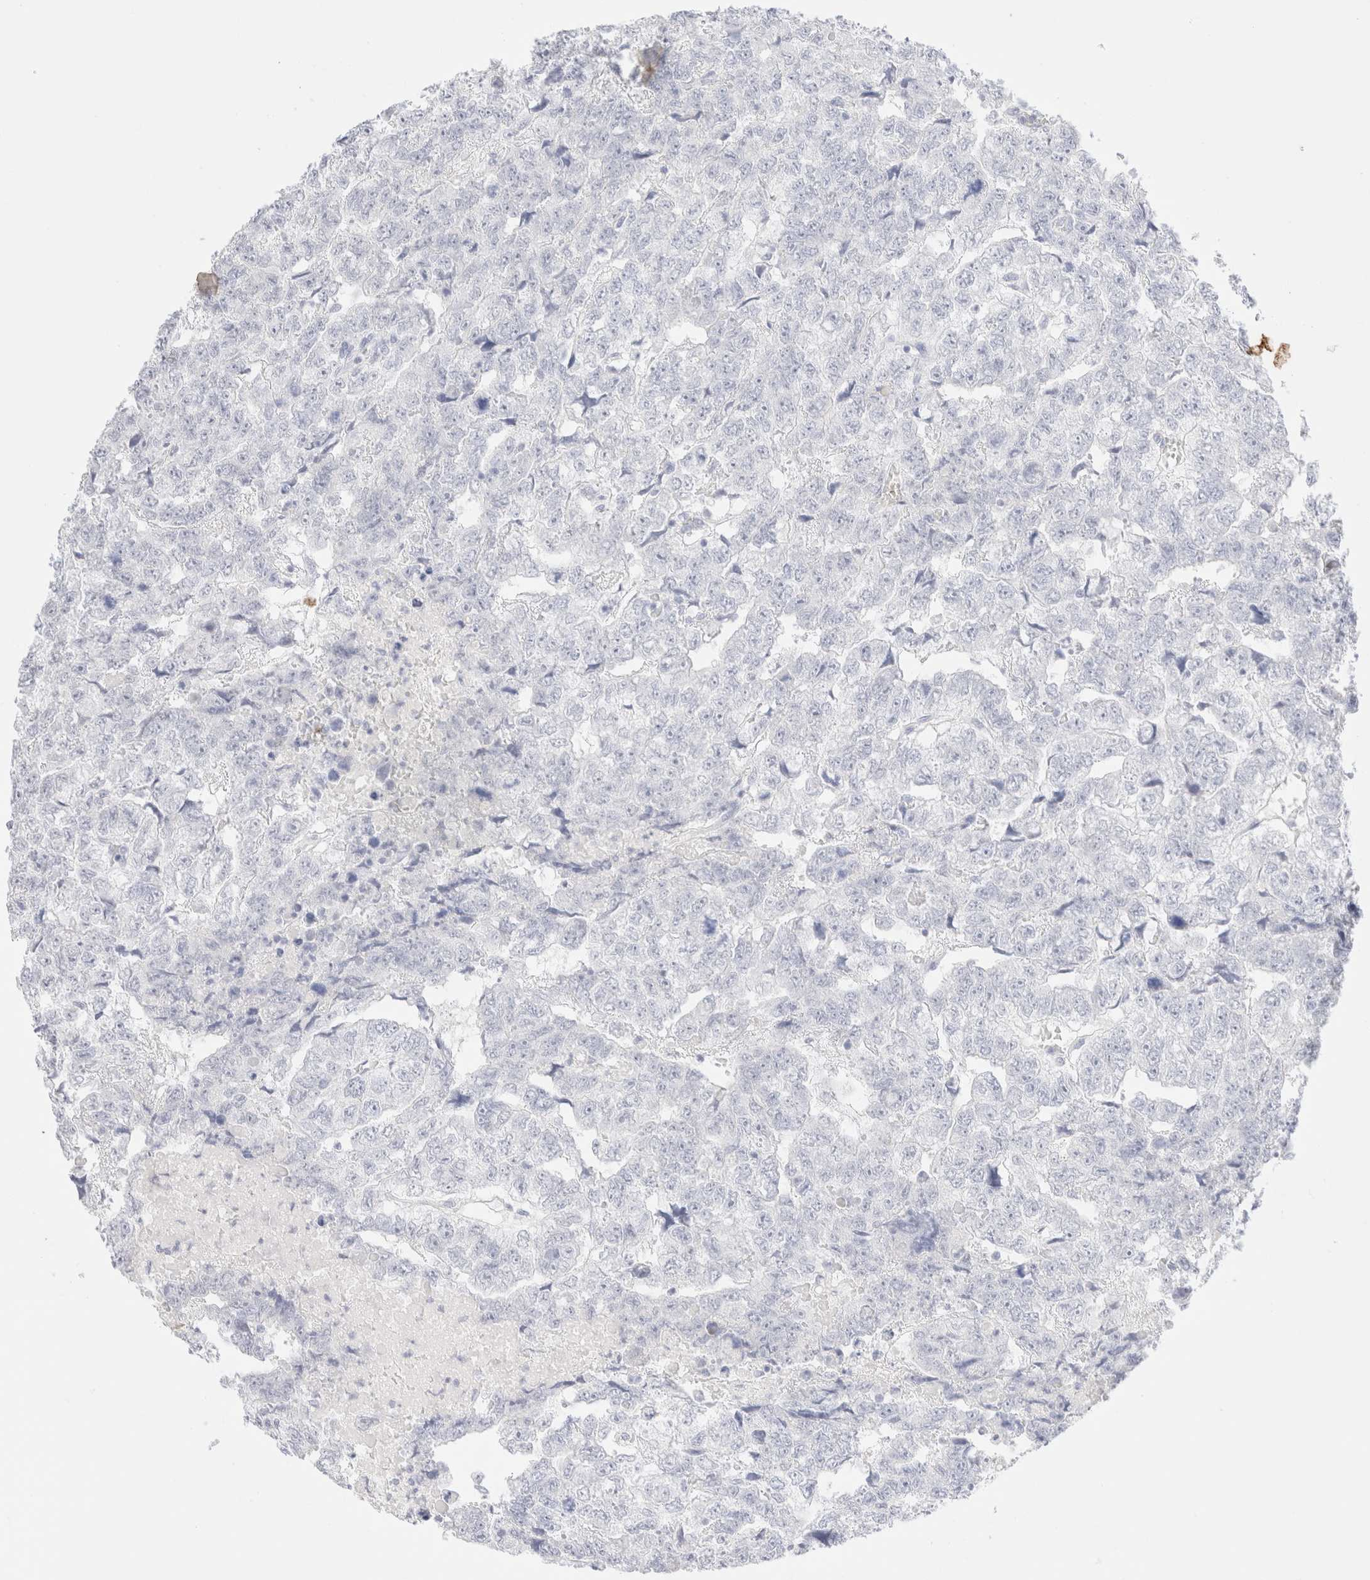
{"staining": {"intensity": "negative", "quantity": "none", "location": "none"}, "tissue": "testis cancer", "cell_type": "Tumor cells", "image_type": "cancer", "snomed": [{"axis": "morphology", "description": "Carcinoma, Embryonal, NOS"}, {"axis": "topography", "description": "Testis"}], "caption": "The photomicrograph exhibits no staining of tumor cells in testis cancer (embryonal carcinoma).", "gene": "KRT15", "patient": {"sex": "male", "age": 36}}